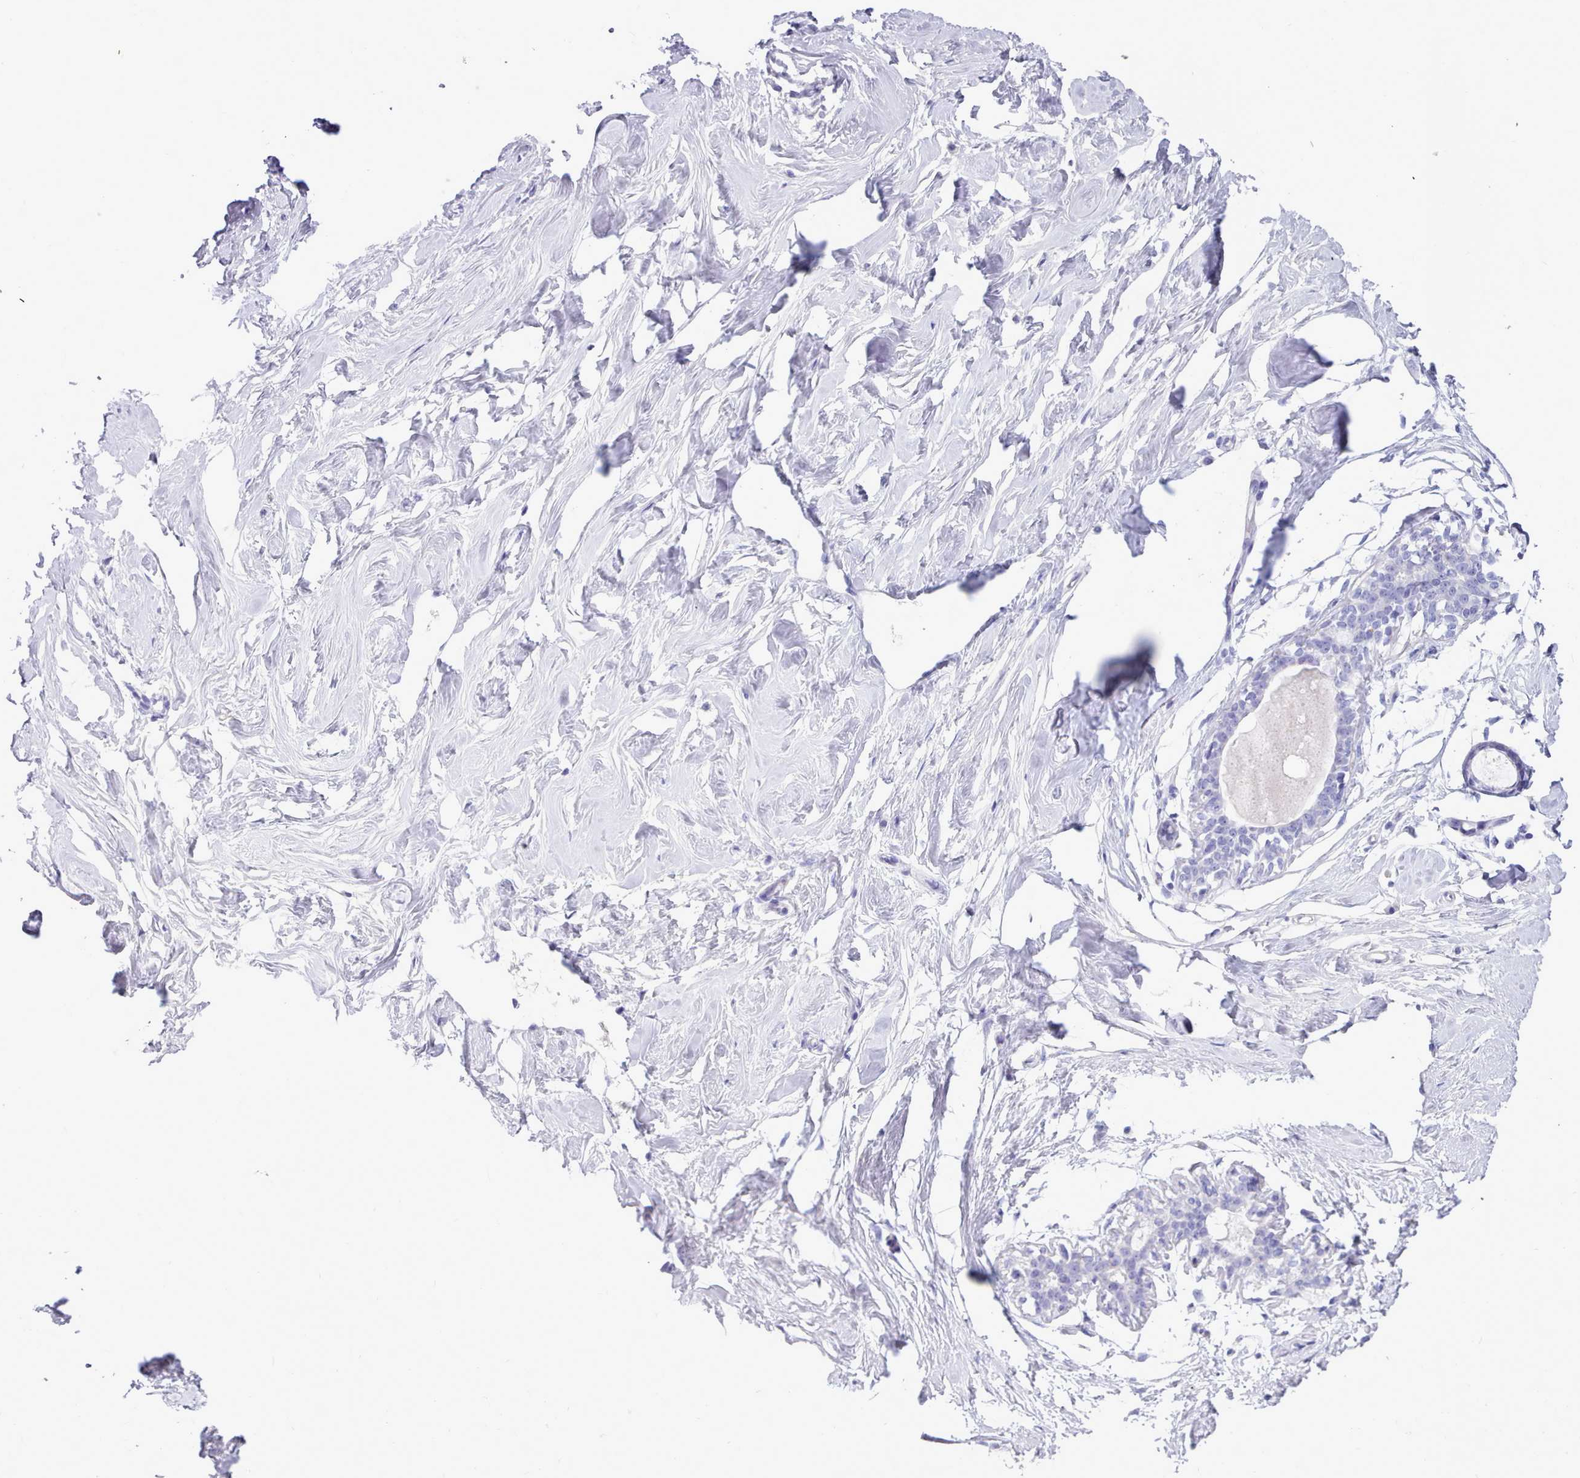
{"staining": {"intensity": "negative", "quantity": "none", "location": "none"}, "tissue": "breast", "cell_type": "Adipocytes", "image_type": "normal", "snomed": [{"axis": "morphology", "description": "Normal tissue, NOS"}, {"axis": "morphology", "description": "Adenoma, NOS"}, {"axis": "topography", "description": "Breast"}], "caption": "IHC micrograph of normal breast stained for a protein (brown), which exhibits no staining in adipocytes.", "gene": "NKX1", "patient": {"sex": "female", "age": 23}}